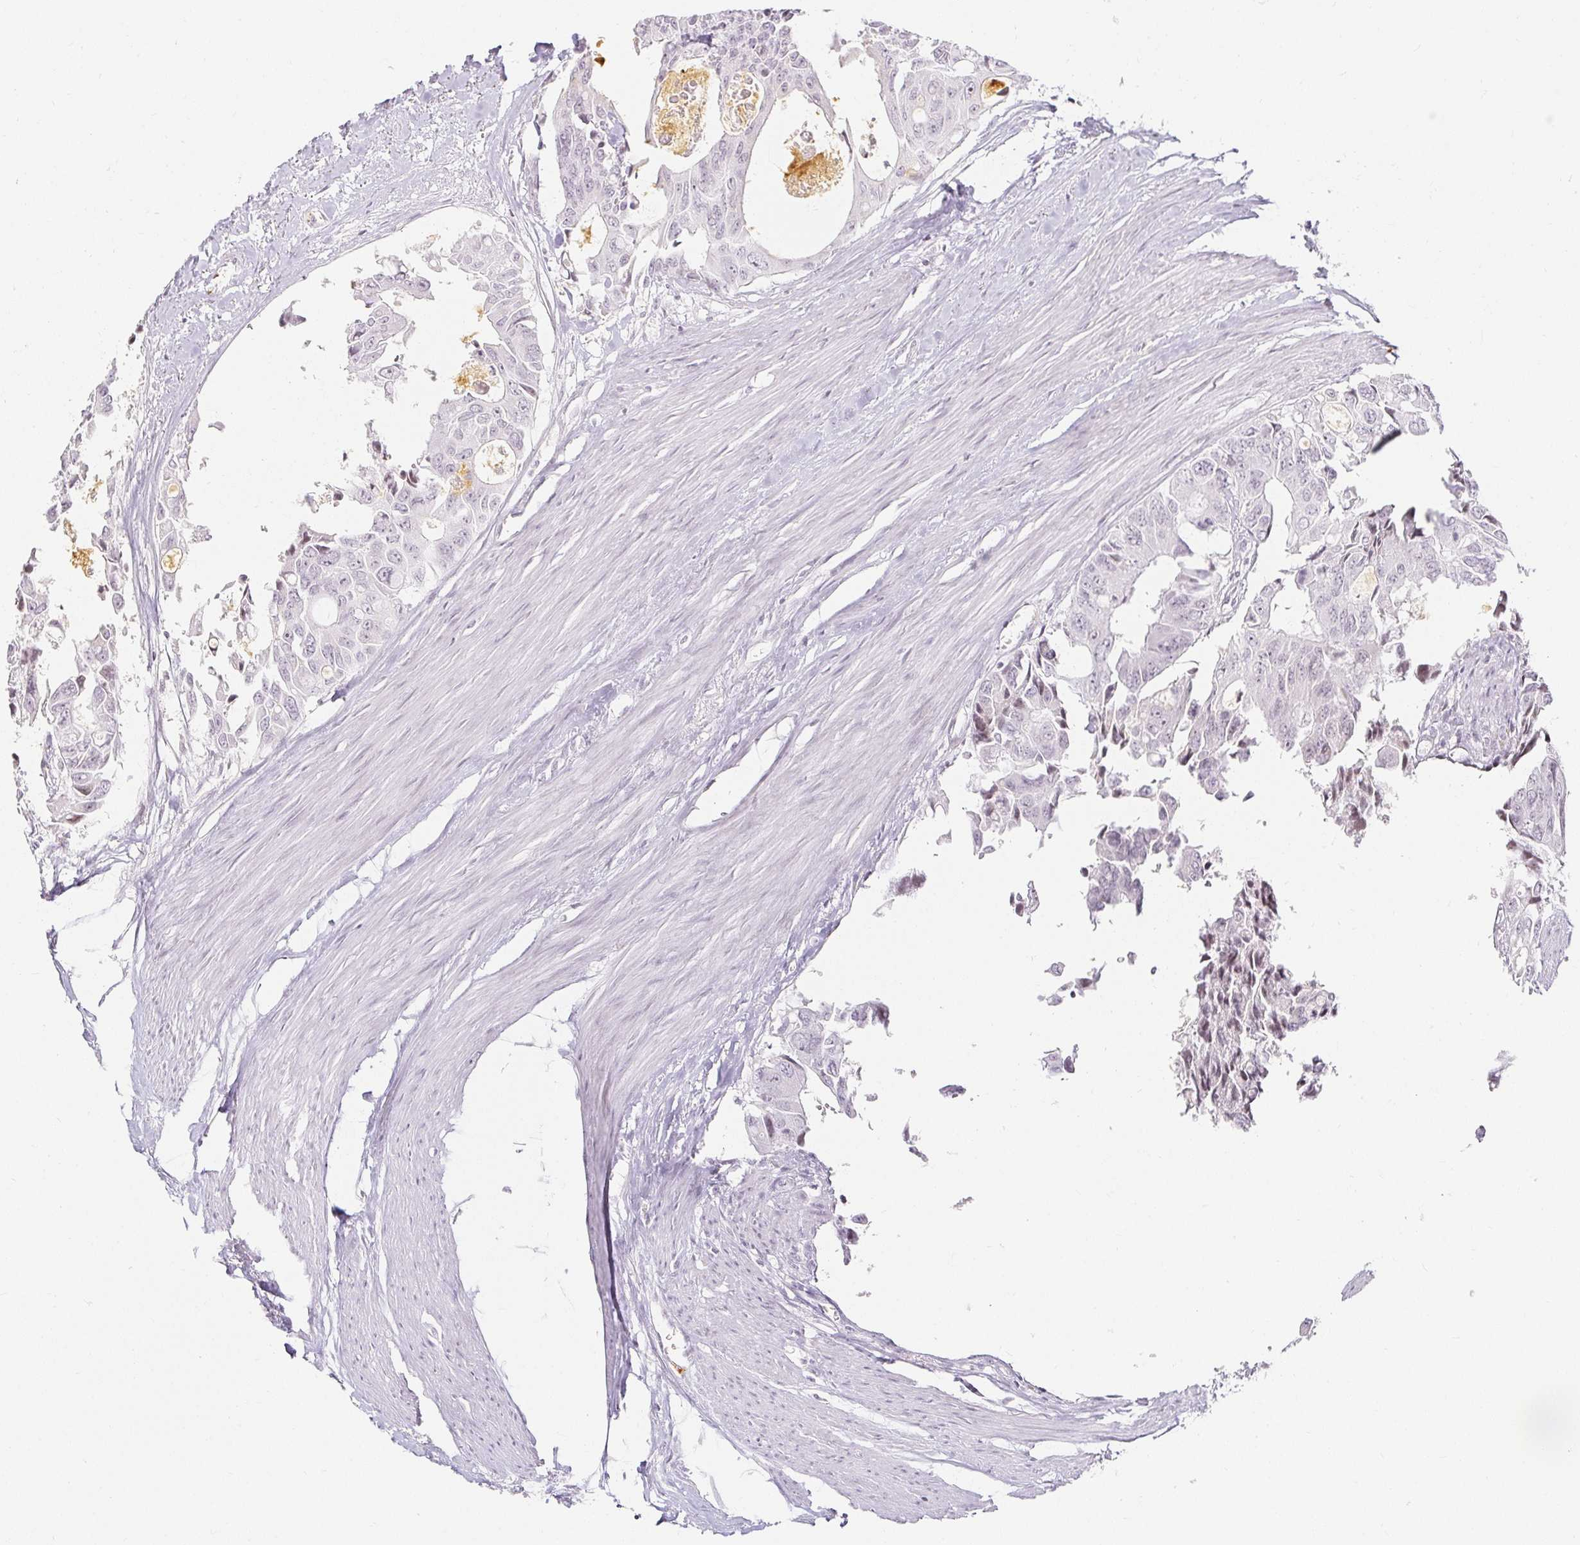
{"staining": {"intensity": "negative", "quantity": "none", "location": "none"}, "tissue": "colorectal cancer", "cell_type": "Tumor cells", "image_type": "cancer", "snomed": [{"axis": "morphology", "description": "Adenocarcinoma, NOS"}, {"axis": "topography", "description": "Rectum"}], "caption": "Immunohistochemistry (IHC) of human colorectal cancer reveals no expression in tumor cells. (DAB immunohistochemistry, high magnification).", "gene": "ACAN", "patient": {"sex": "male", "age": 76}}